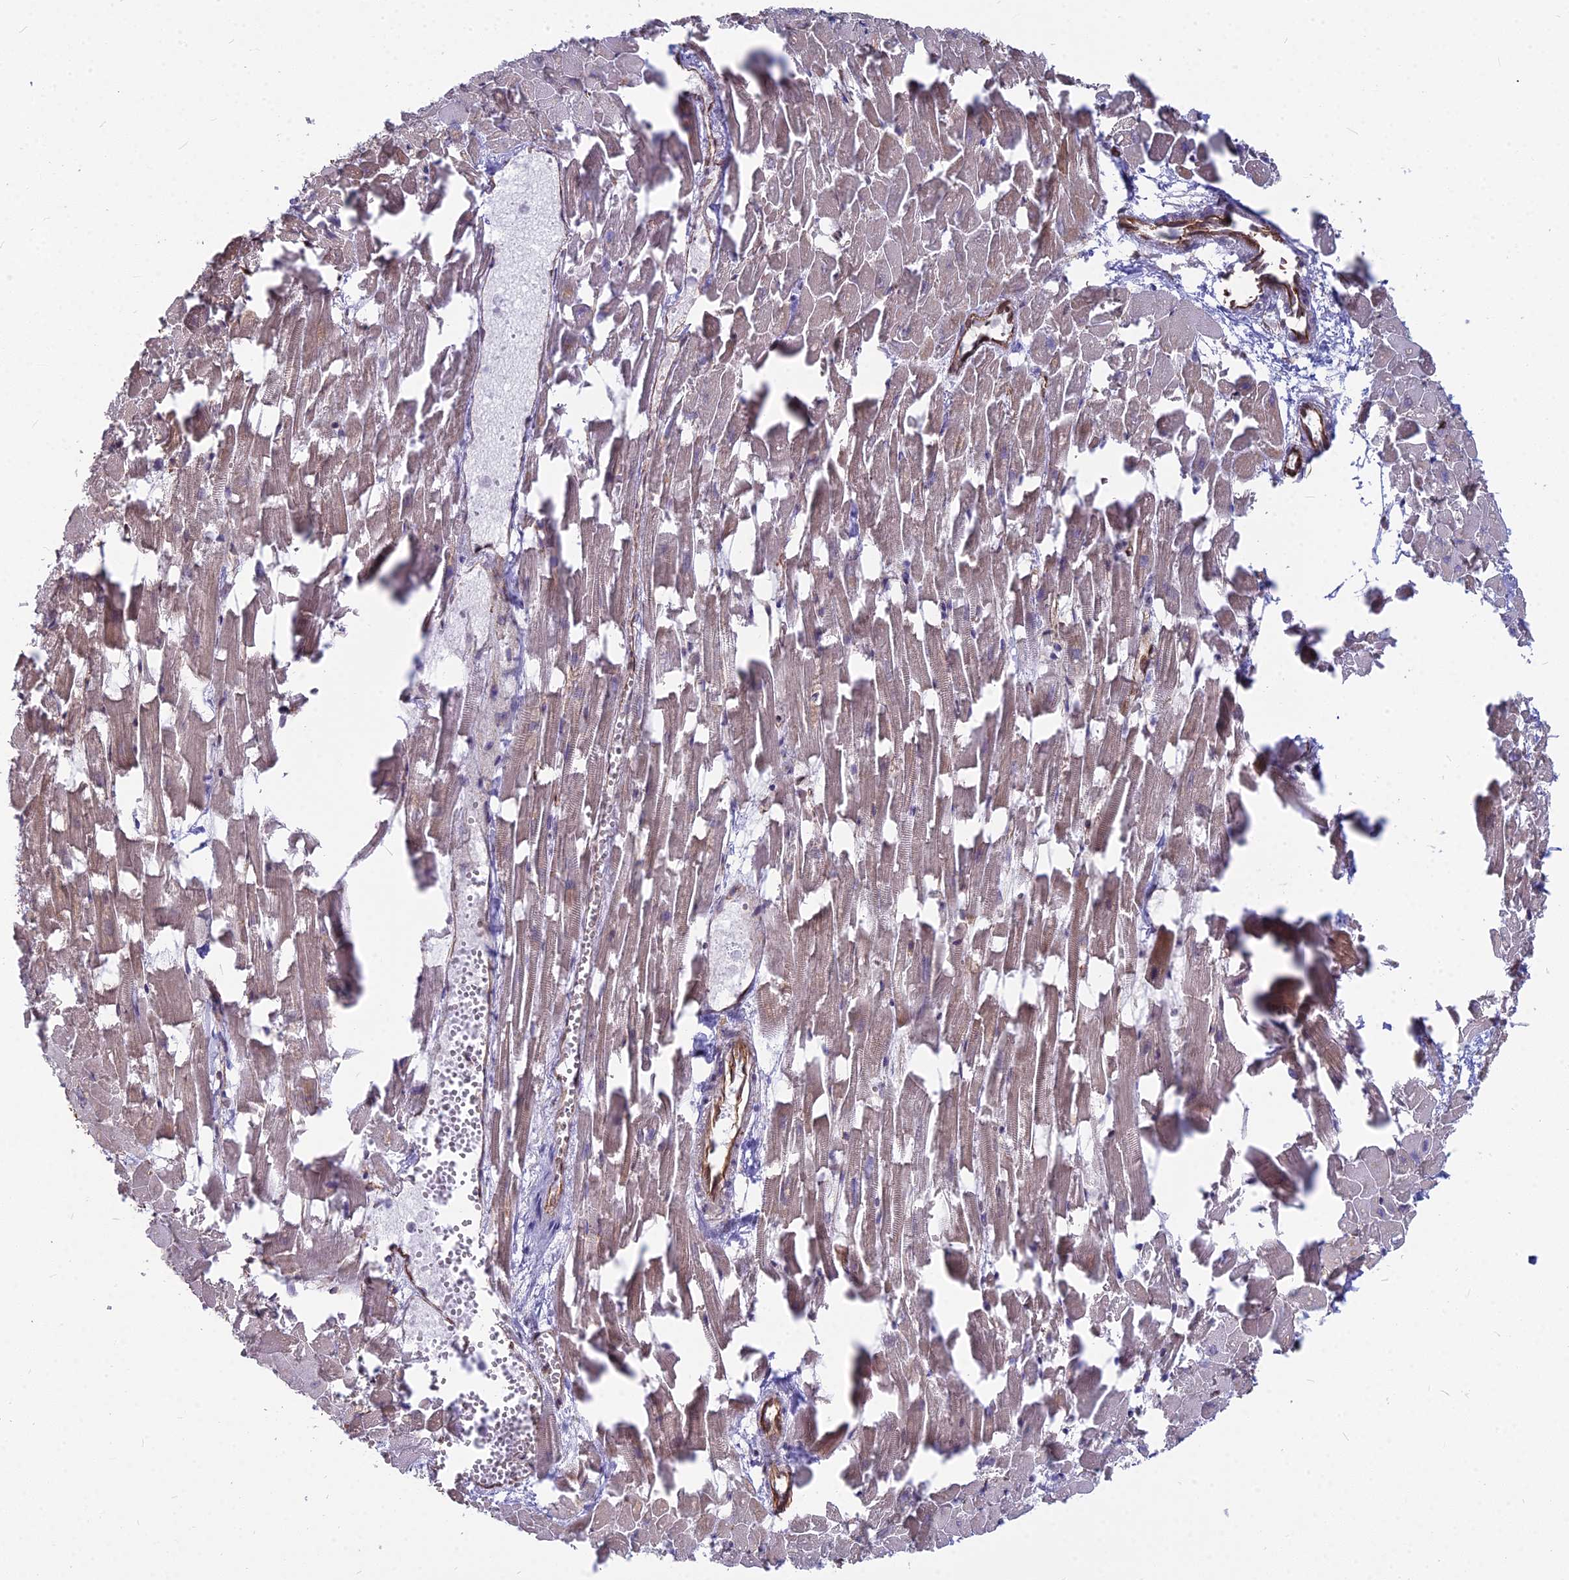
{"staining": {"intensity": "moderate", "quantity": ">75%", "location": "cytoplasmic/membranous"}, "tissue": "heart muscle", "cell_type": "Cardiomyocytes", "image_type": "normal", "snomed": [{"axis": "morphology", "description": "Normal tissue, NOS"}, {"axis": "topography", "description": "Heart"}], "caption": "This is an image of immunohistochemistry (IHC) staining of normal heart muscle, which shows moderate staining in the cytoplasmic/membranous of cardiomyocytes.", "gene": "YJU2", "patient": {"sex": "female", "age": 64}}